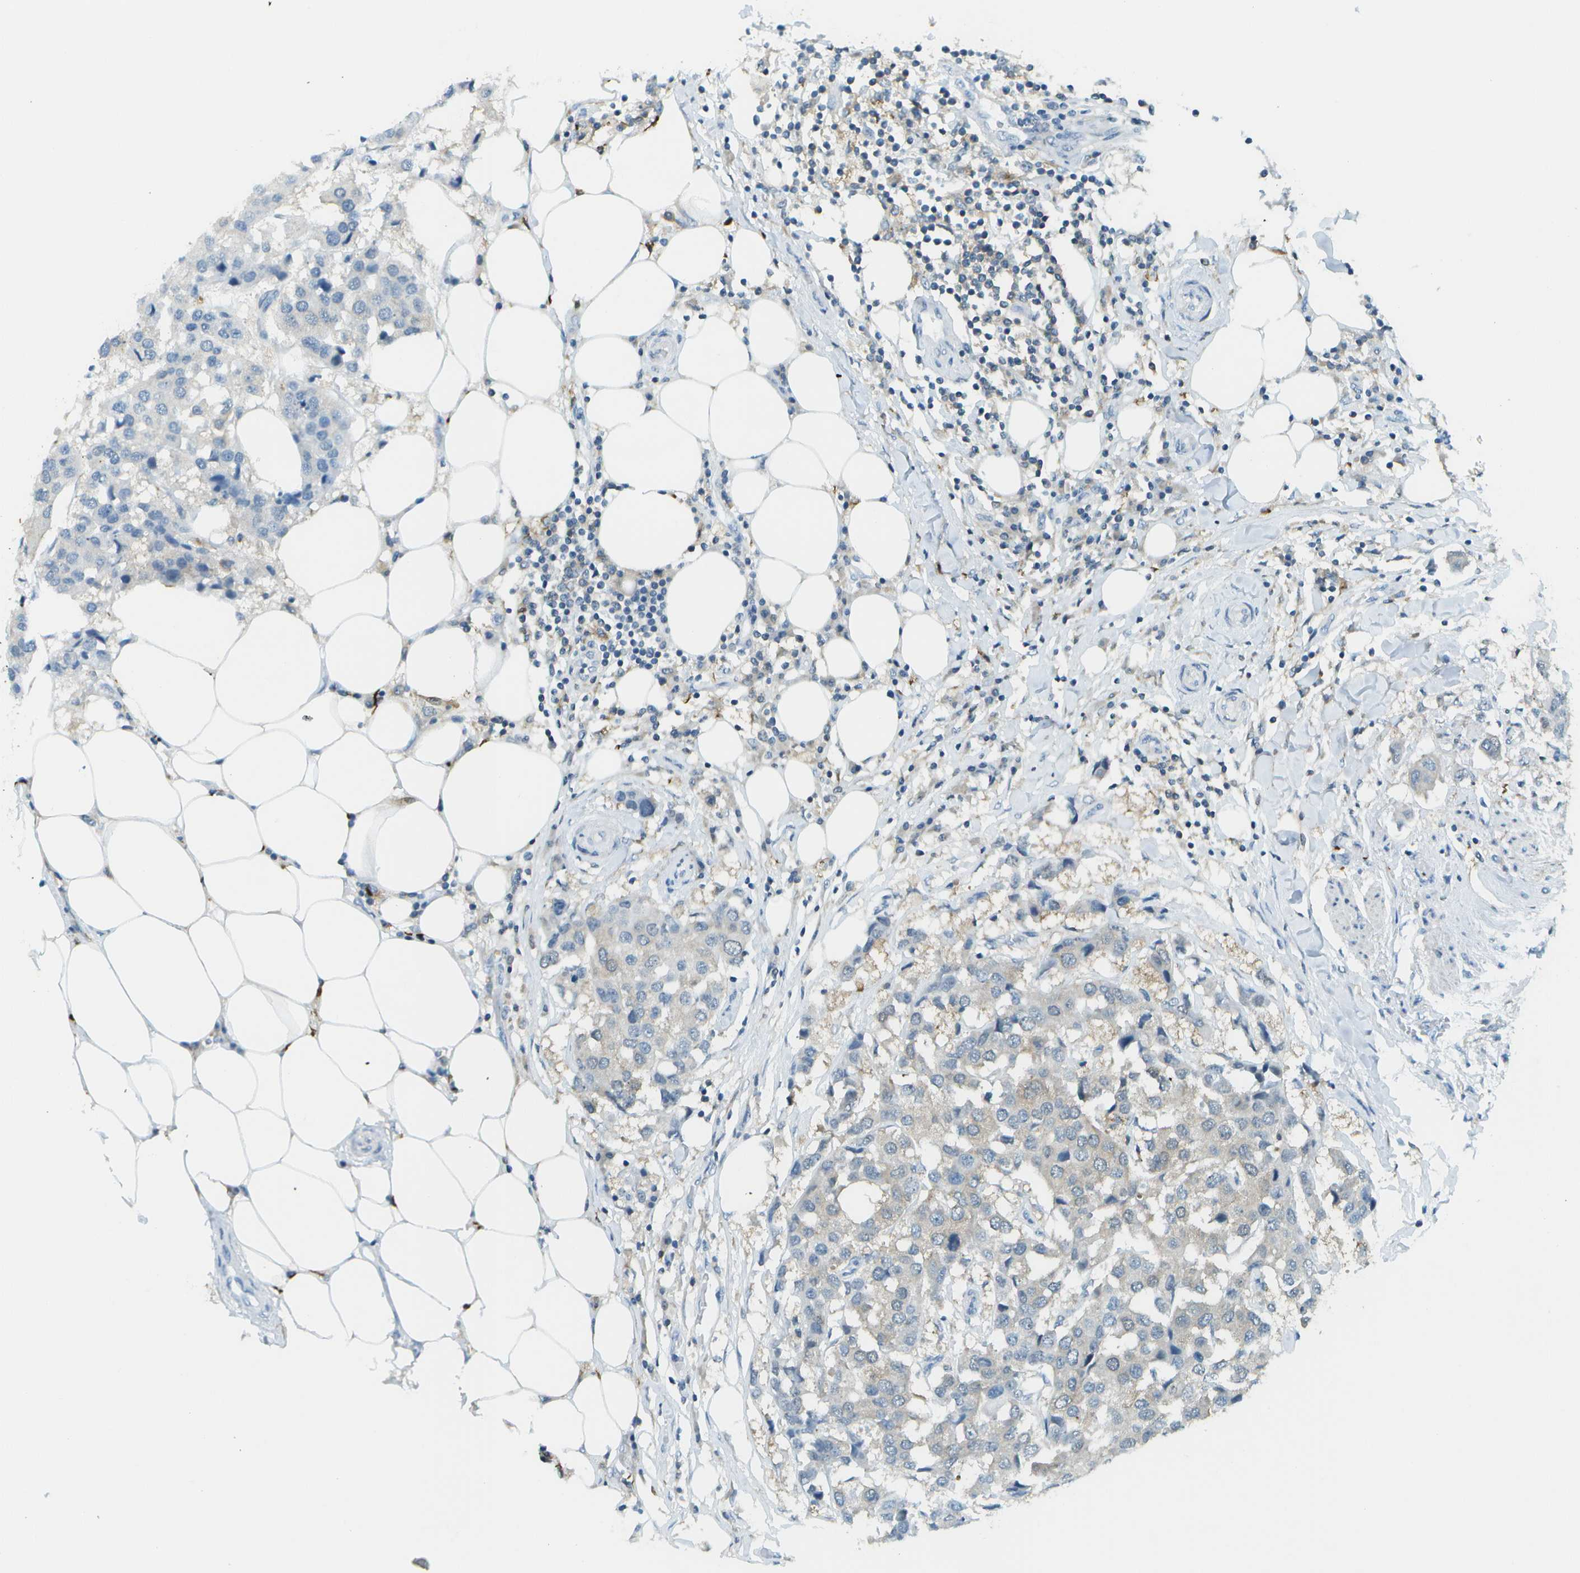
{"staining": {"intensity": "negative", "quantity": "none", "location": "none"}, "tissue": "breast cancer", "cell_type": "Tumor cells", "image_type": "cancer", "snomed": [{"axis": "morphology", "description": "Duct carcinoma"}, {"axis": "topography", "description": "Breast"}], "caption": "Immunohistochemistry of human breast infiltrating ductal carcinoma displays no staining in tumor cells.", "gene": "CDH23", "patient": {"sex": "female", "age": 80}}